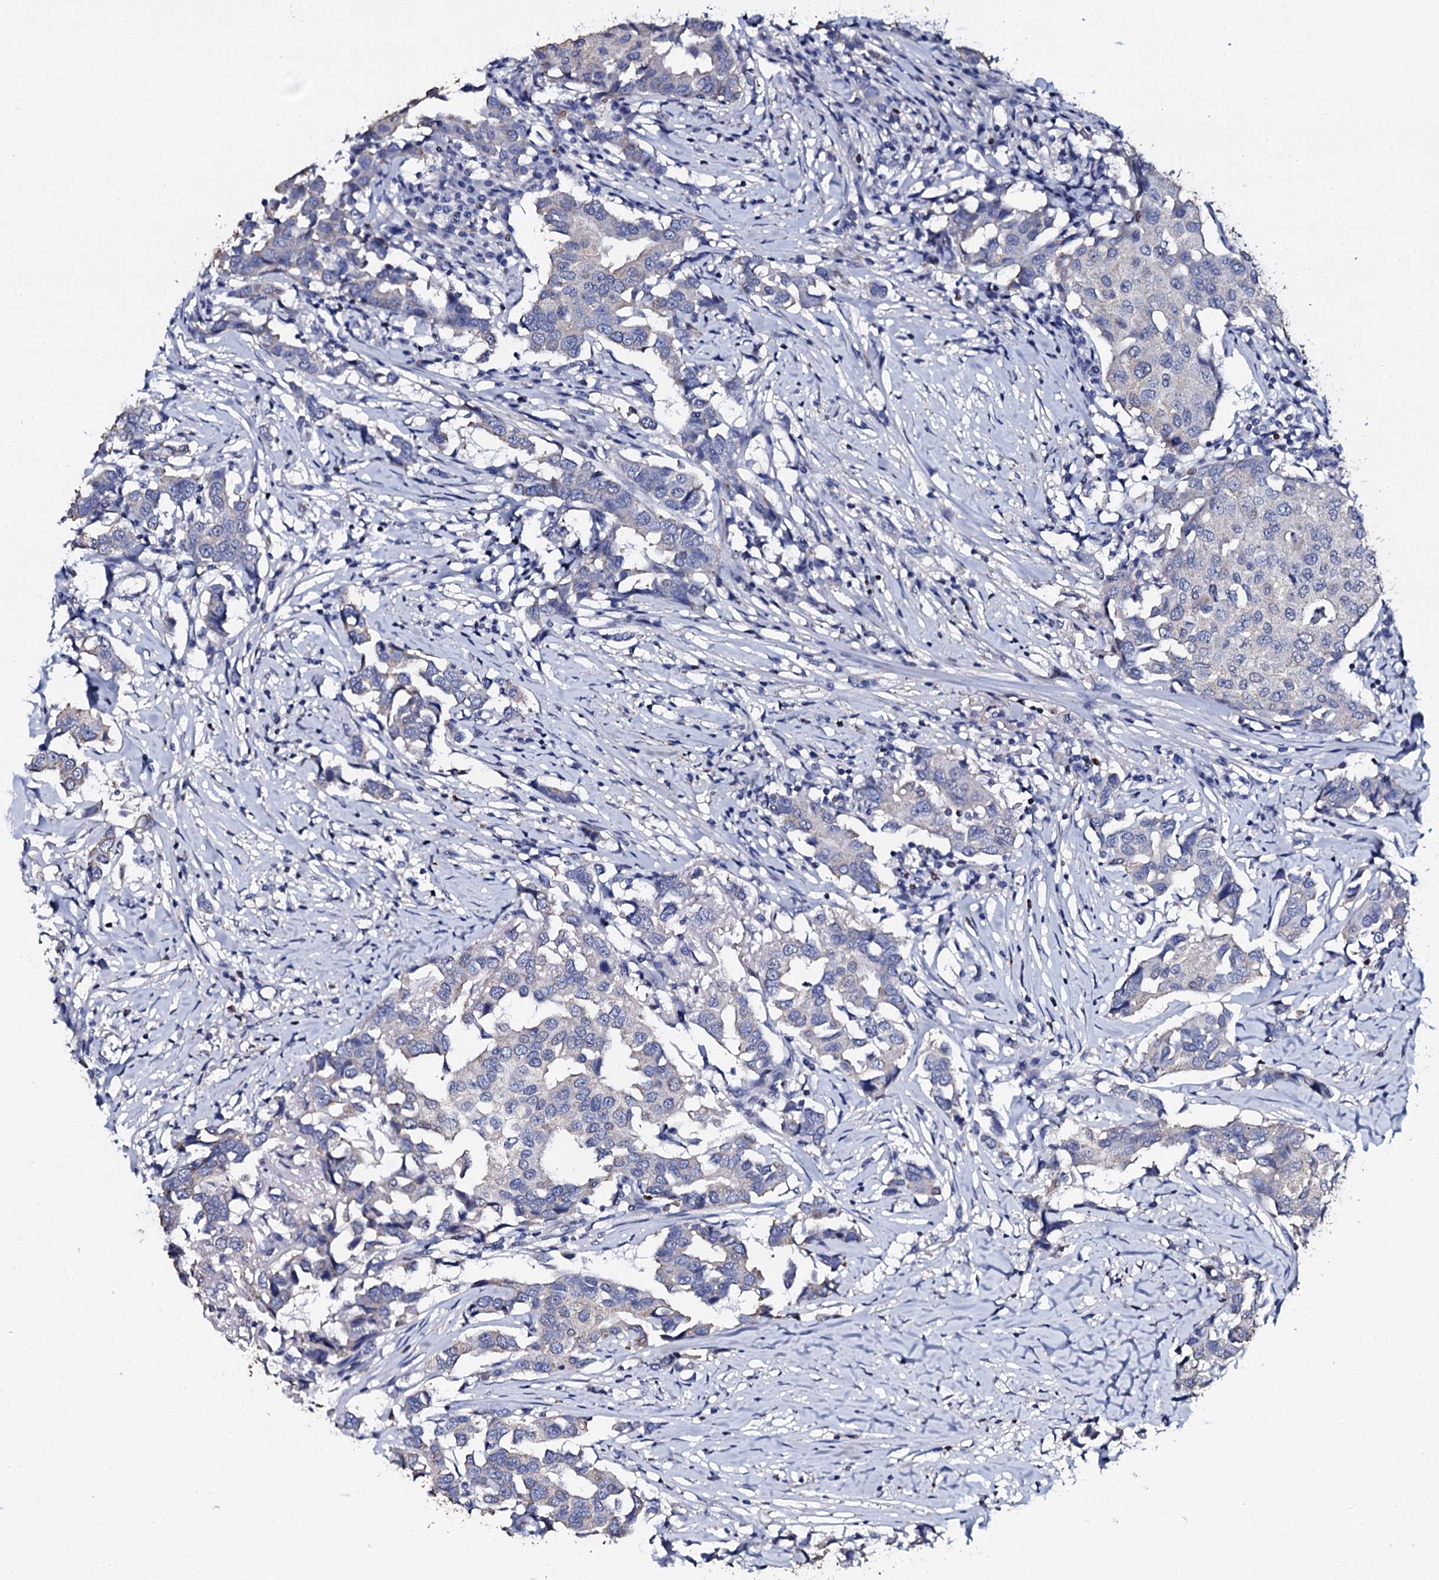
{"staining": {"intensity": "negative", "quantity": "none", "location": "none"}, "tissue": "breast cancer", "cell_type": "Tumor cells", "image_type": "cancer", "snomed": [{"axis": "morphology", "description": "Duct carcinoma"}, {"axis": "topography", "description": "Breast"}], "caption": "This is an immunohistochemistry (IHC) image of human infiltrating ductal carcinoma (breast). There is no staining in tumor cells.", "gene": "NPM2", "patient": {"sex": "female", "age": 80}}